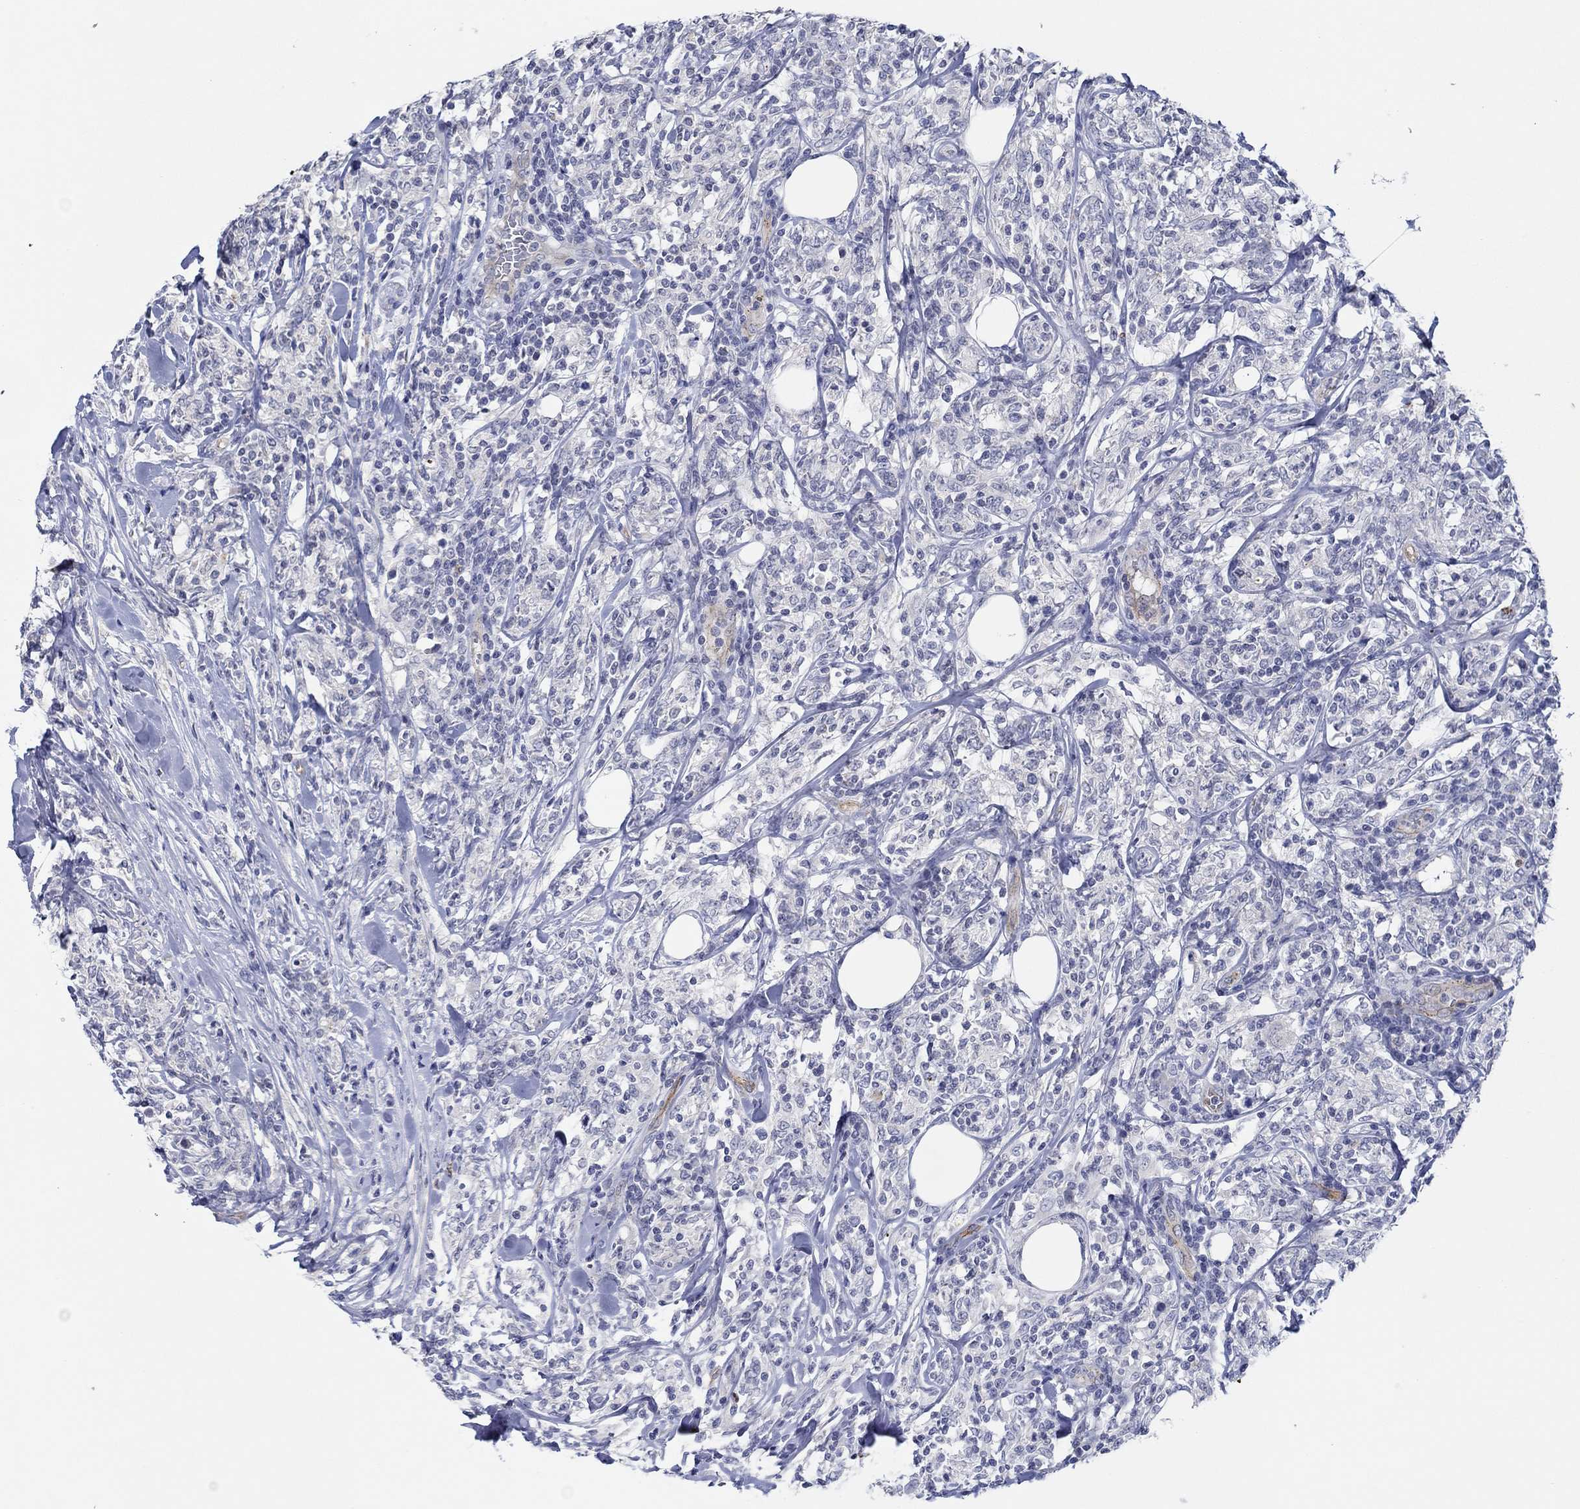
{"staining": {"intensity": "negative", "quantity": "none", "location": "none"}, "tissue": "lymphoma", "cell_type": "Tumor cells", "image_type": "cancer", "snomed": [{"axis": "morphology", "description": "Malignant lymphoma, non-Hodgkin's type, High grade"}, {"axis": "topography", "description": "Lymph node"}], "caption": "Protein analysis of high-grade malignant lymphoma, non-Hodgkin's type demonstrates no significant staining in tumor cells.", "gene": "GJA5", "patient": {"sex": "female", "age": 84}}